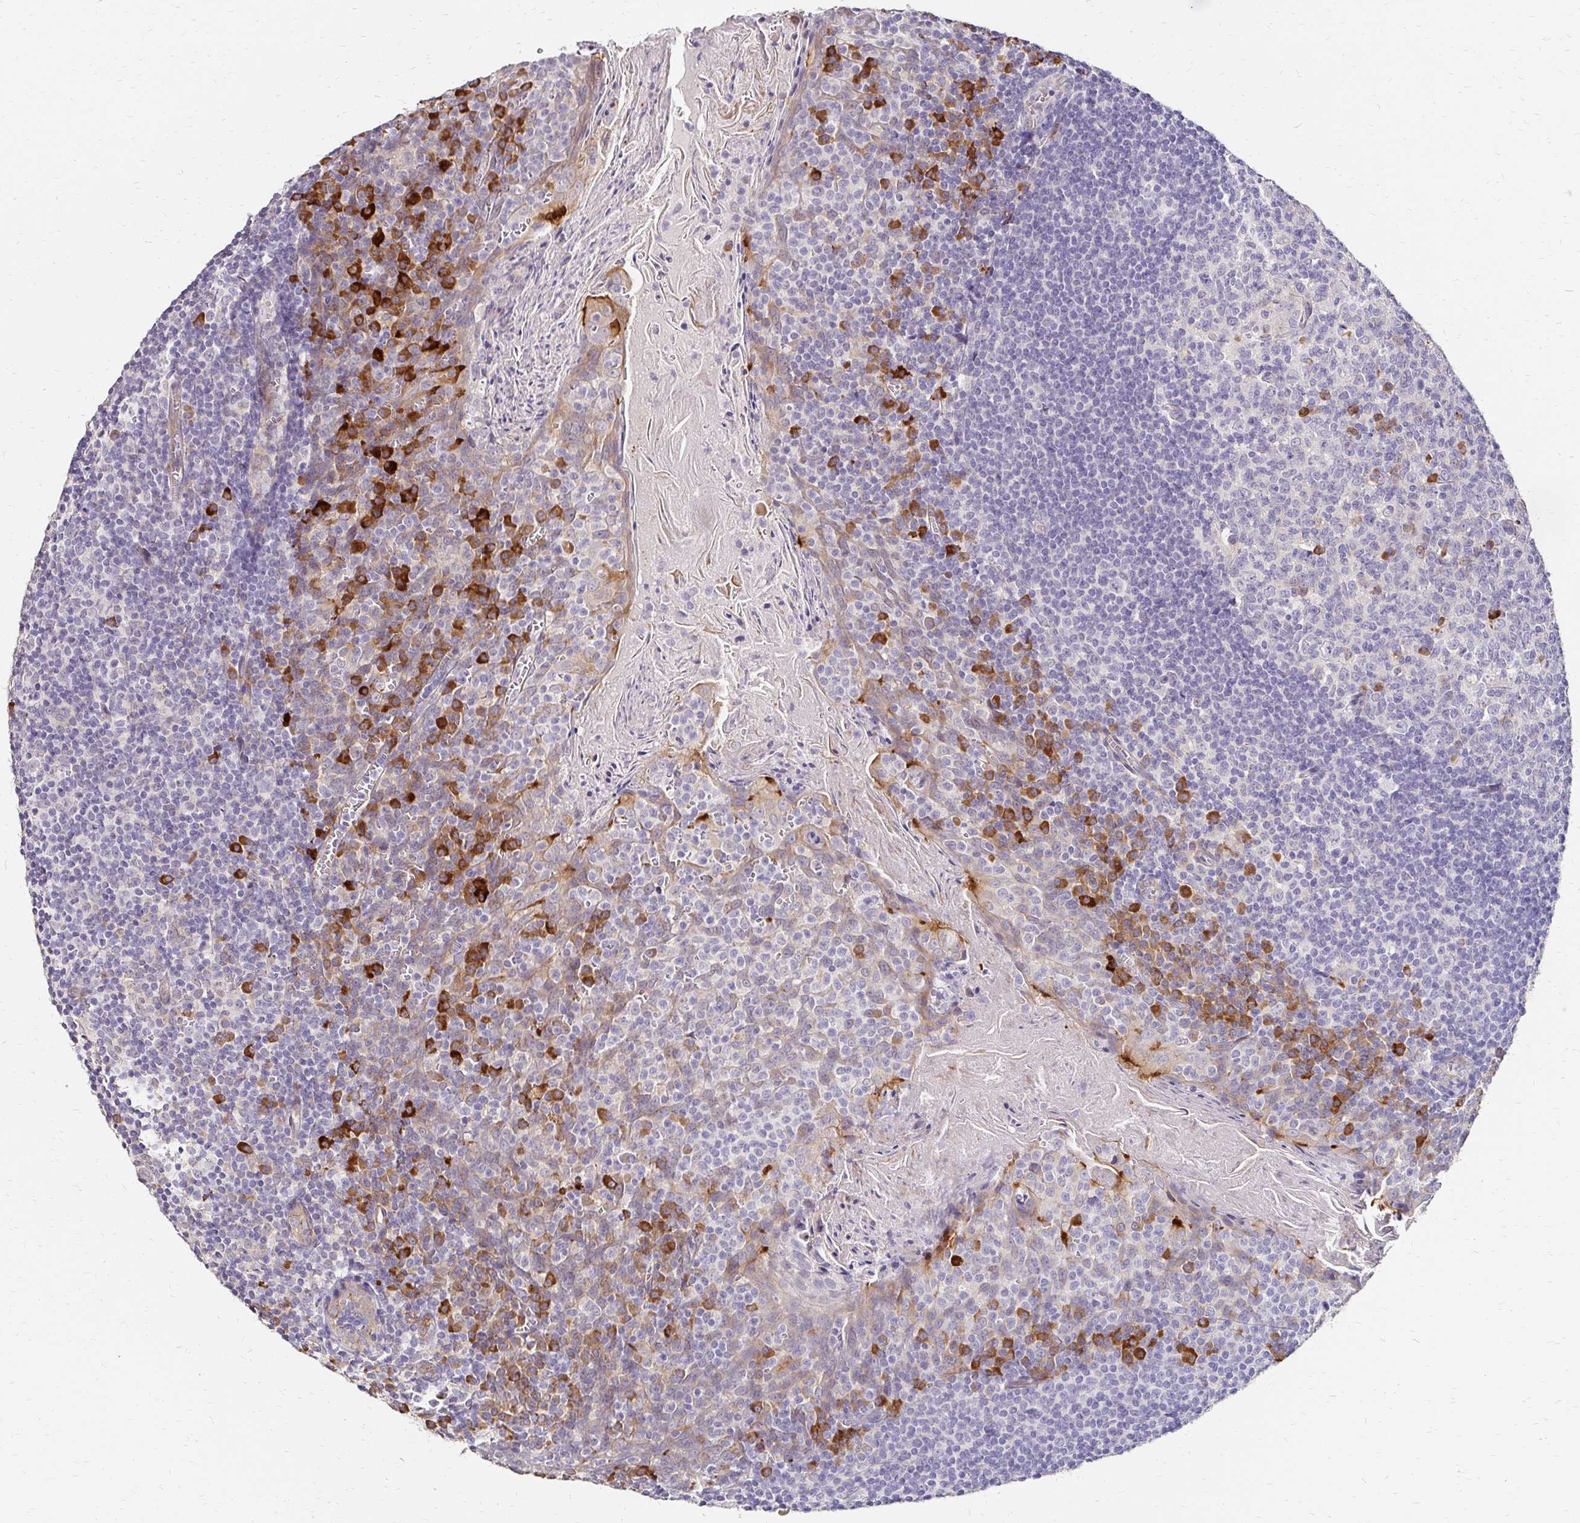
{"staining": {"intensity": "moderate", "quantity": "<25%", "location": "cytoplasmic/membranous"}, "tissue": "tonsil", "cell_type": "Germinal center cells", "image_type": "normal", "snomed": [{"axis": "morphology", "description": "Normal tissue, NOS"}, {"axis": "topography", "description": "Tonsil"}], "caption": "Unremarkable tonsil exhibits moderate cytoplasmic/membranous staining in approximately <25% of germinal center cells, visualized by immunohistochemistry. (Stains: DAB (3,3'-diaminobenzidine) in brown, nuclei in blue, Microscopy: brightfield microscopy at high magnification).", "gene": "PRIMA1", "patient": {"sex": "male", "age": 27}}